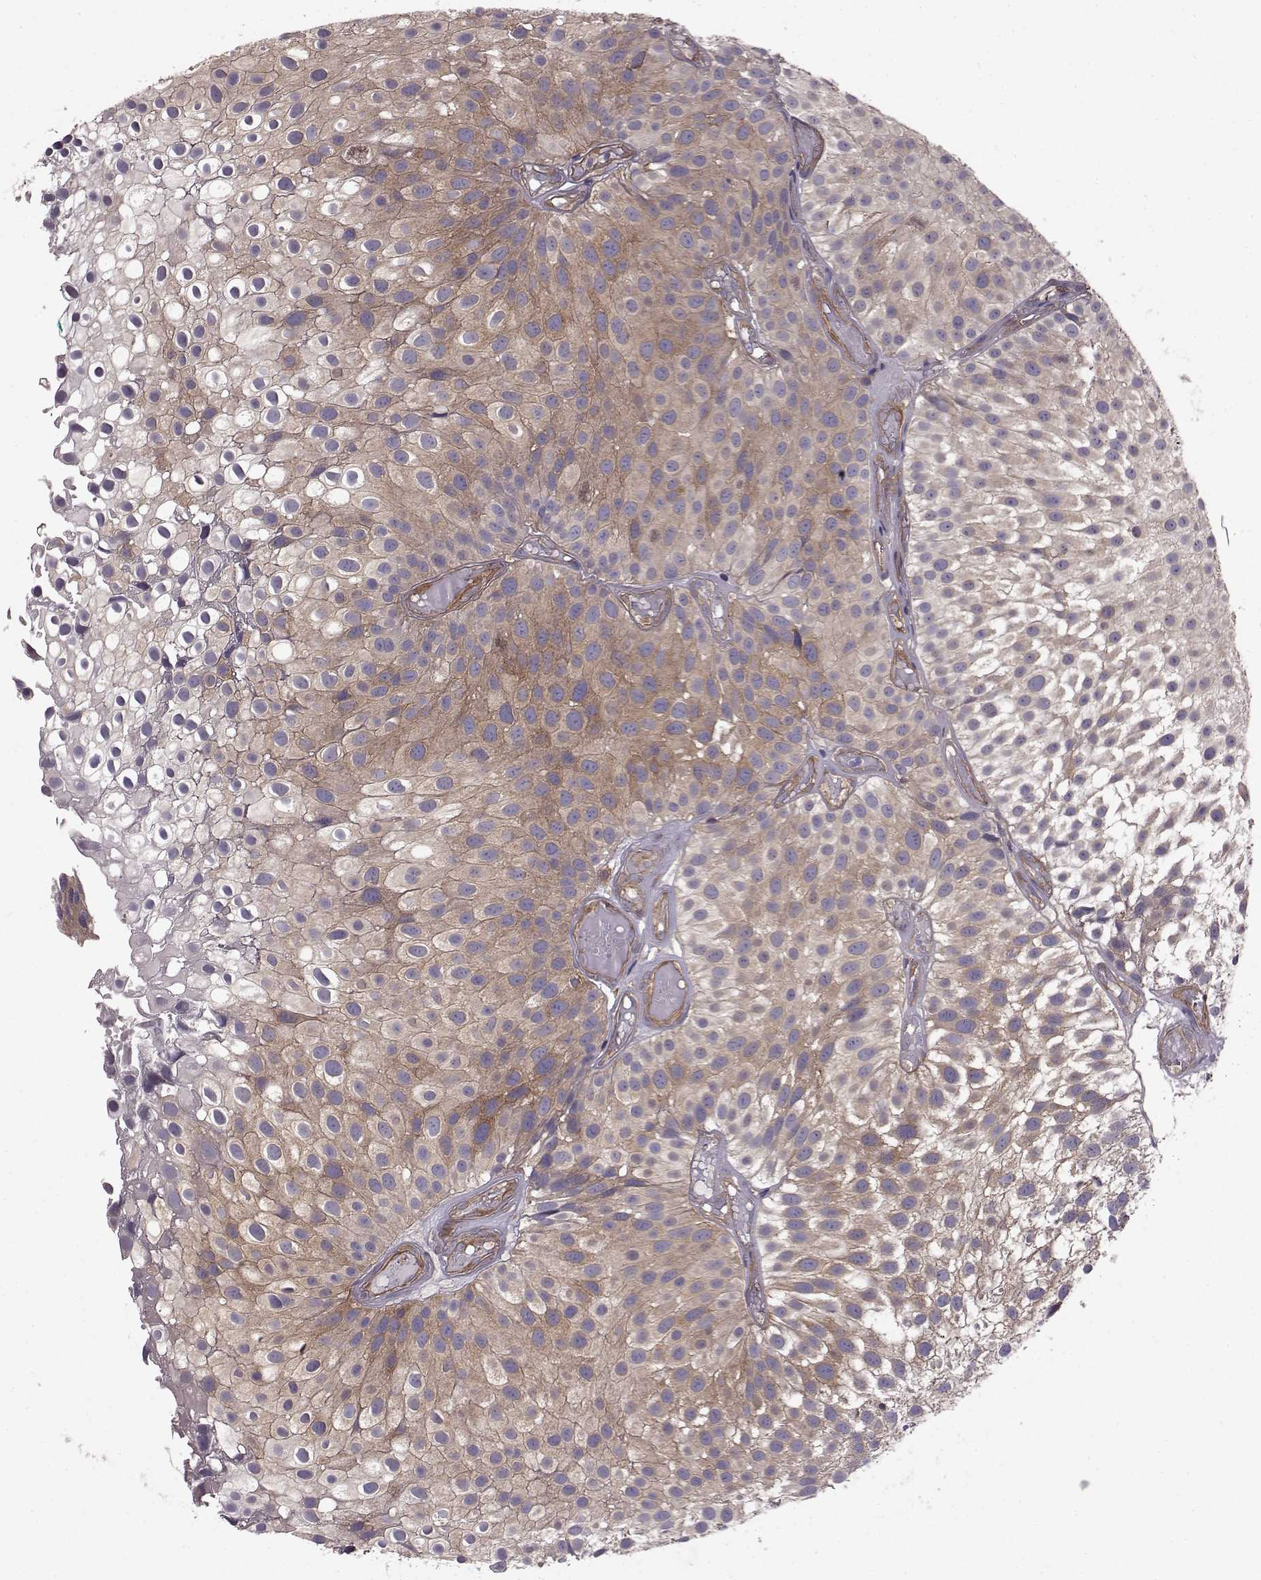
{"staining": {"intensity": "weak", "quantity": "25%-75%", "location": "cytoplasmic/membranous"}, "tissue": "urothelial cancer", "cell_type": "Tumor cells", "image_type": "cancer", "snomed": [{"axis": "morphology", "description": "Urothelial carcinoma, Low grade"}, {"axis": "topography", "description": "Urinary bladder"}], "caption": "Urothelial cancer tissue demonstrates weak cytoplasmic/membranous positivity in approximately 25%-75% of tumor cells", "gene": "RABGAP1", "patient": {"sex": "male", "age": 79}}